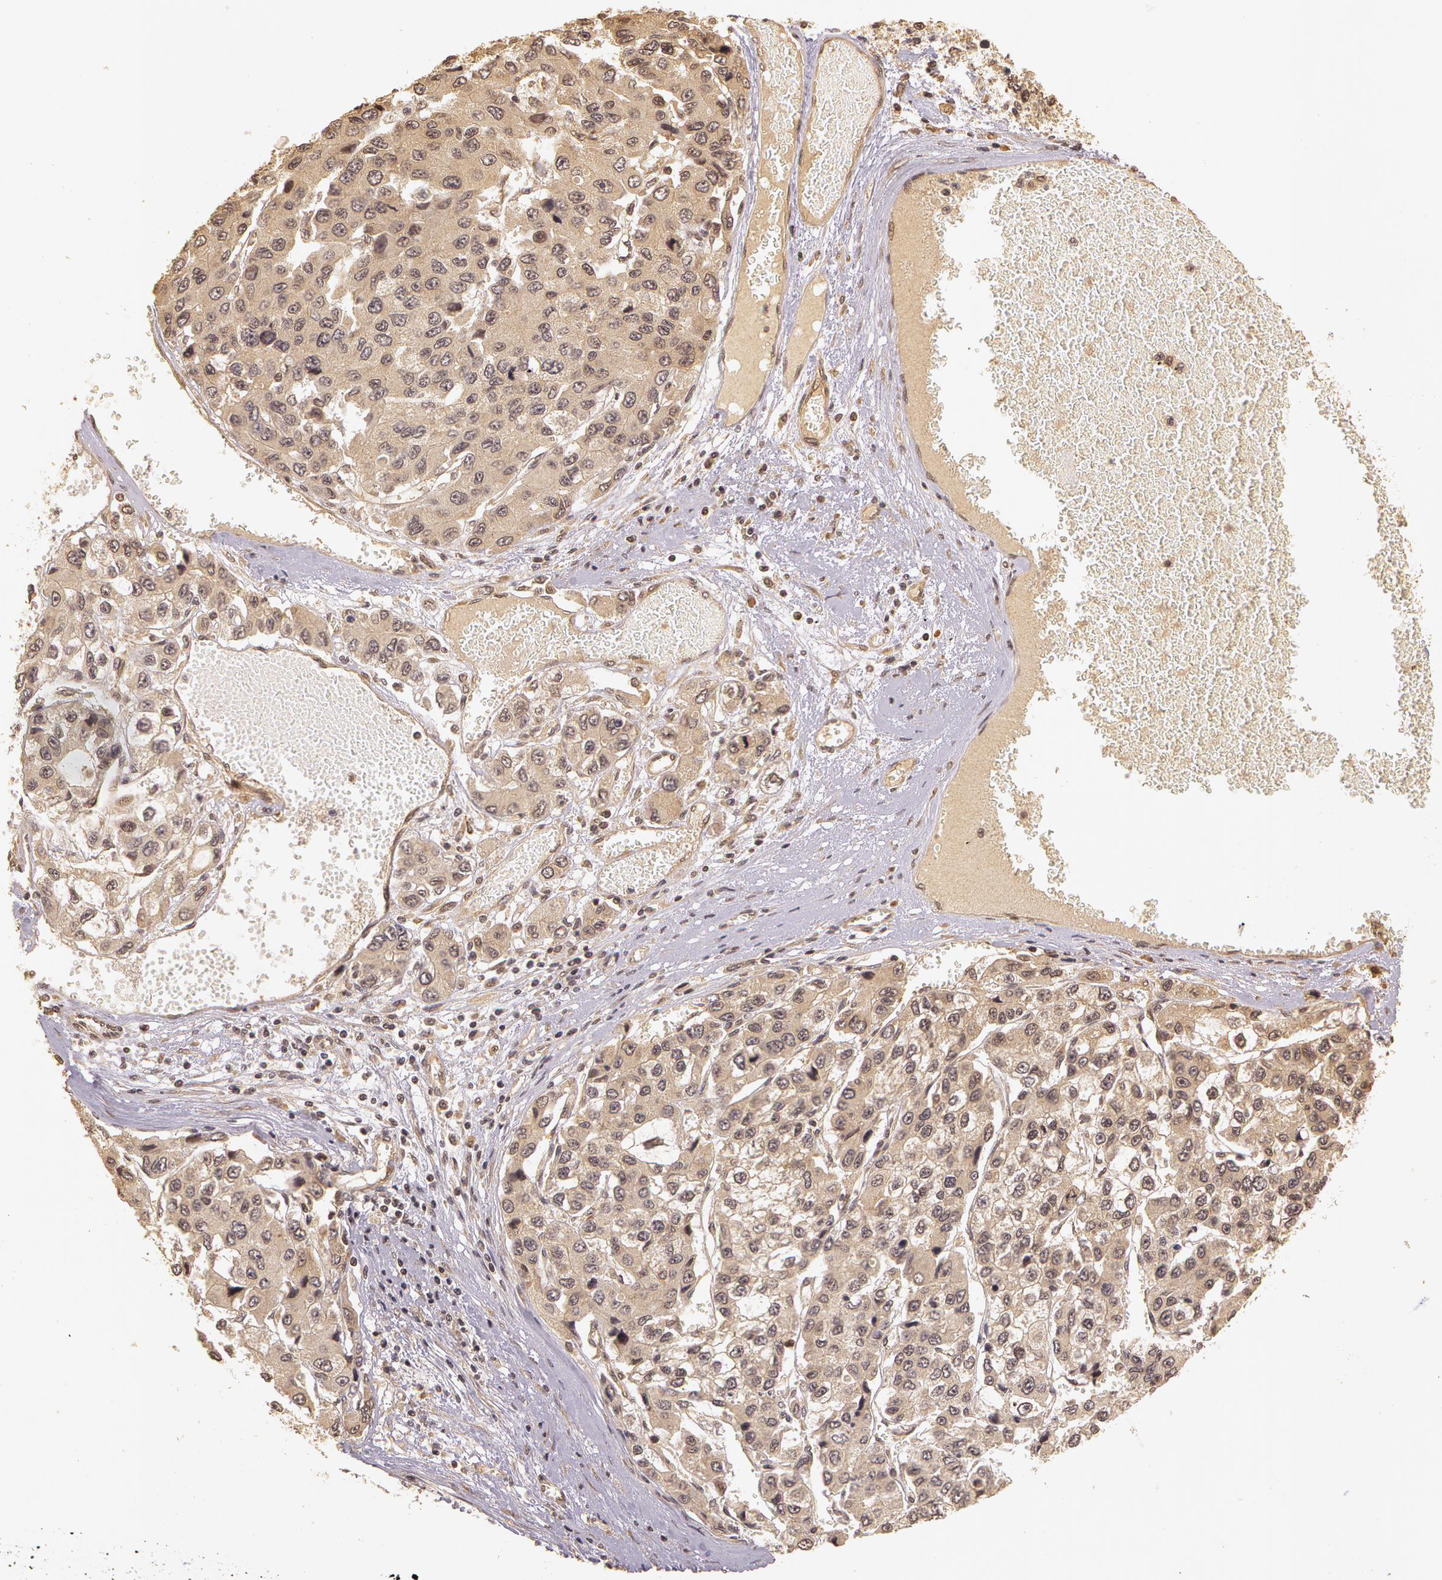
{"staining": {"intensity": "moderate", "quantity": "25%-75%", "location": "cytoplasmic/membranous"}, "tissue": "liver cancer", "cell_type": "Tumor cells", "image_type": "cancer", "snomed": [{"axis": "morphology", "description": "Carcinoma, Hepatocellular, NOS"}, {"axis": "topography", "description": "Liver"}], "caption": "The micrograph exhibits a brown stain indicating the presence of a protein in the cytoplasmic/membranous of tumor cells in liver cancer (hepatocellular carcinoma). (DAB (3,3'-diaminobenzidine) IHC with brightfield microscopy, high magnification).", "gene": "ASCC2", "patient": {"sex": "female", "age": 66}}